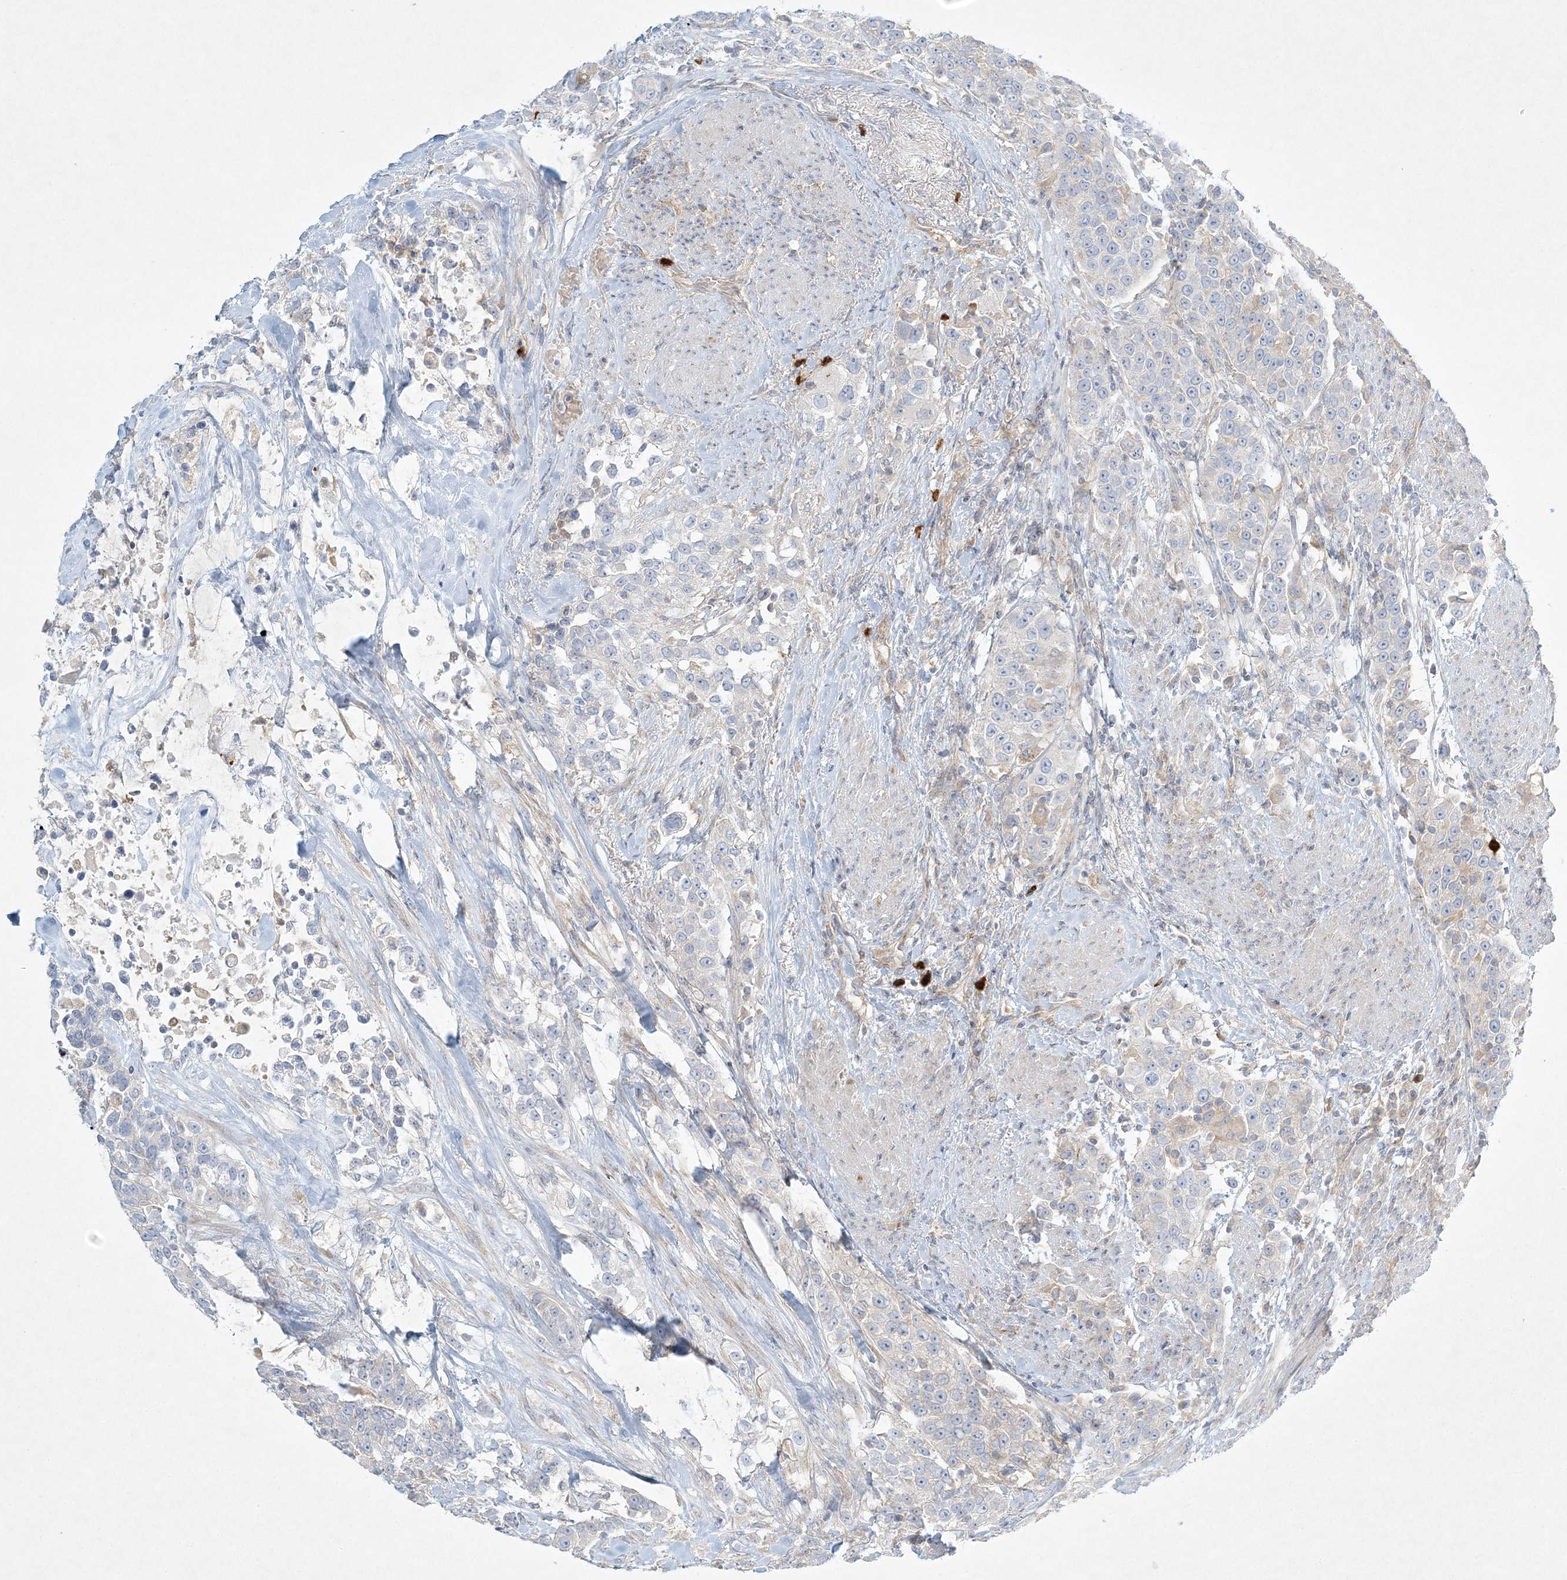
{"staining": {"intensity": "negative", "quantity": "none", "location": "none"}, "tissue": "urothelial cancer", "cell_type": "Tumor cells", "image_type": "cancer", "snomed": [{"axis": "morphology", "description": "Urothelial carcinoma, High grade"}, {"axis": "topography", "description": "Urinary bladder"}], "caption": "IHC of urothelial carcinoma (high-grade) shows no staining in tumor cells.", "gene": "STK11IP", "patient": {"sex": "female", "age": 80}}